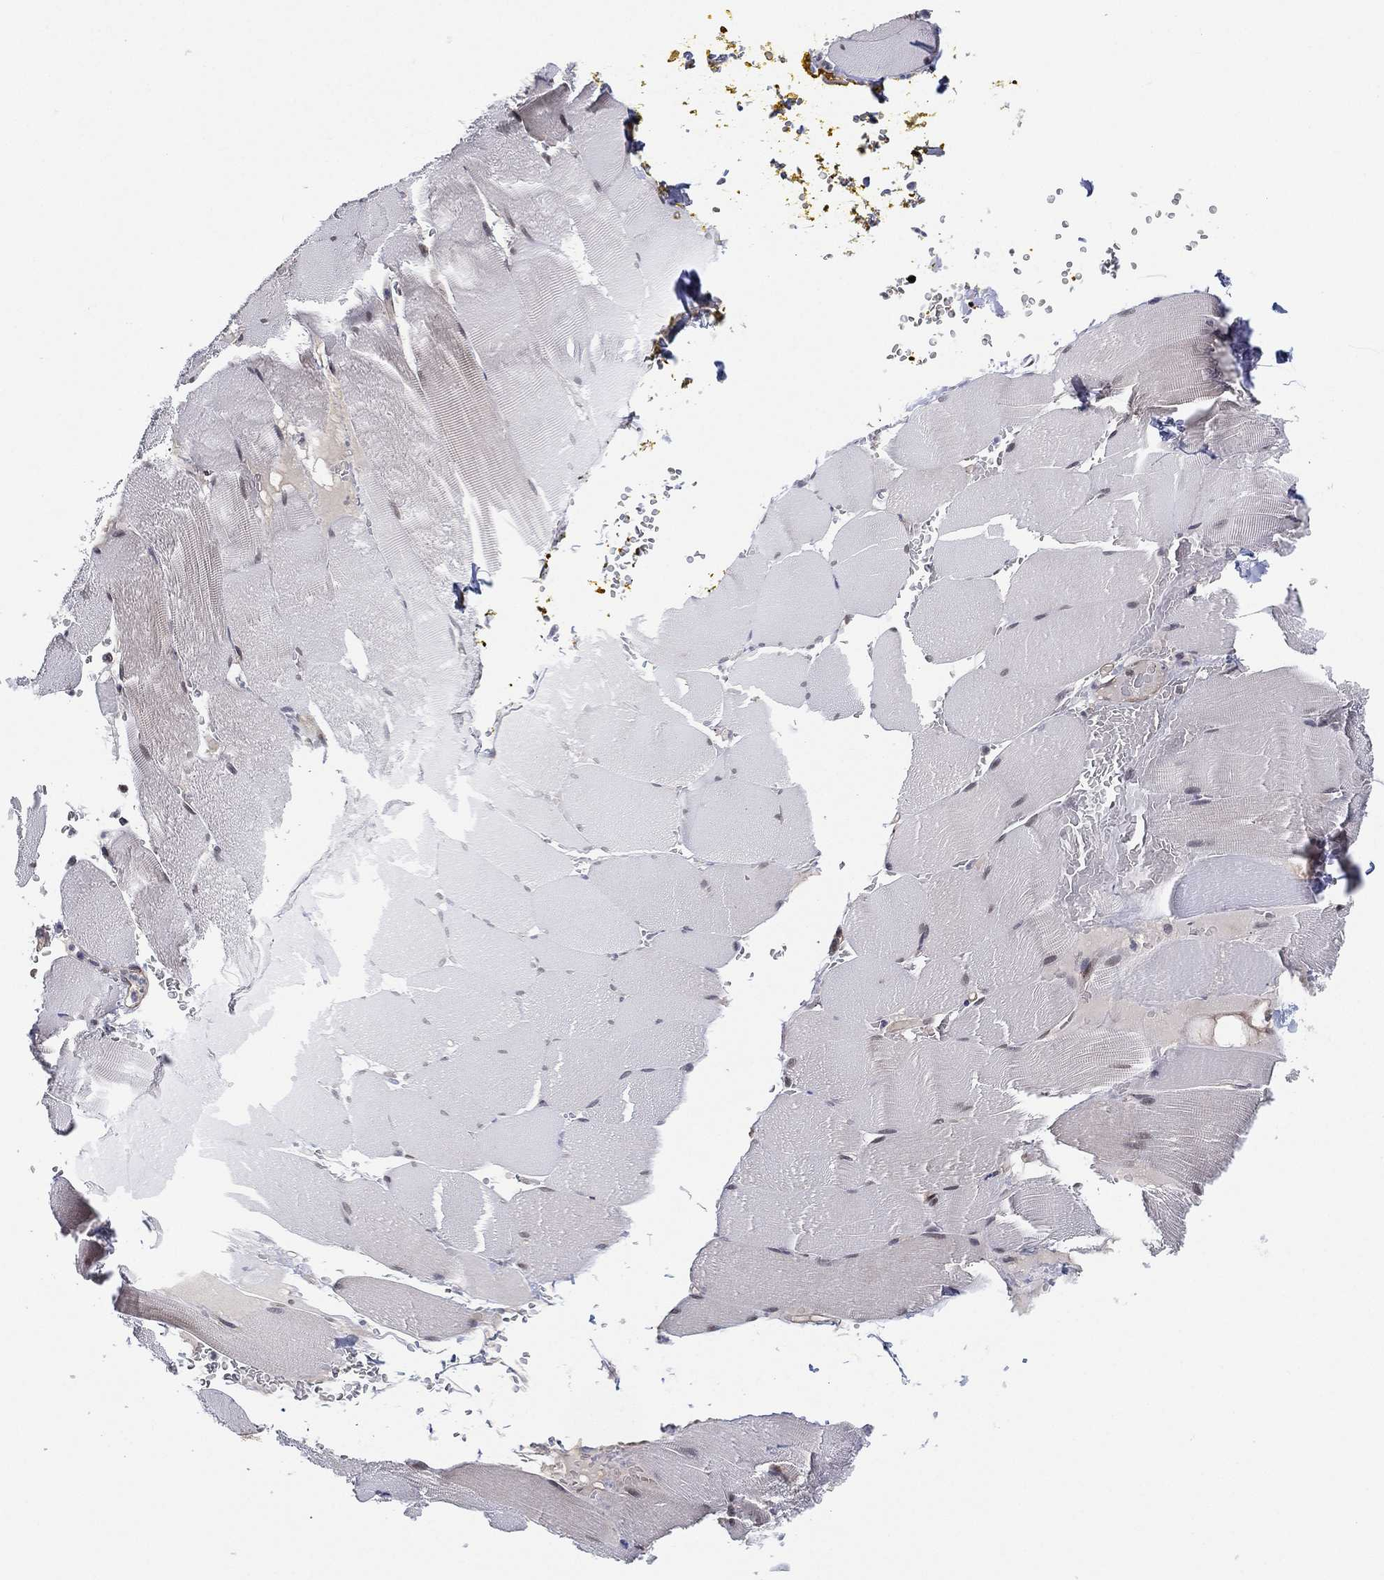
{"staining": {"intensity": "moderate", "quantity": "<25%", "location": "nuclear"}, "tissue": "skeletal muscle", "cell_type": "Myocytes", "image_type": "normal", "snomed": [{"axis": "morphology", "description": "Normal tissue, NOS"}, {"axis": "topography", "description": "Skeletal muscle"}], "caption": "Protein expression analysis of benign human skeletal muscle reveals moderate nuclear expression in approximately <25% of myocytes. The protein is stained brown, and the nuclei are stained in blue (DAB IHC with brightfield microscopy, high magnification).", "gene": "GSE1", "patient": {"sex": "male", "age": 56}}